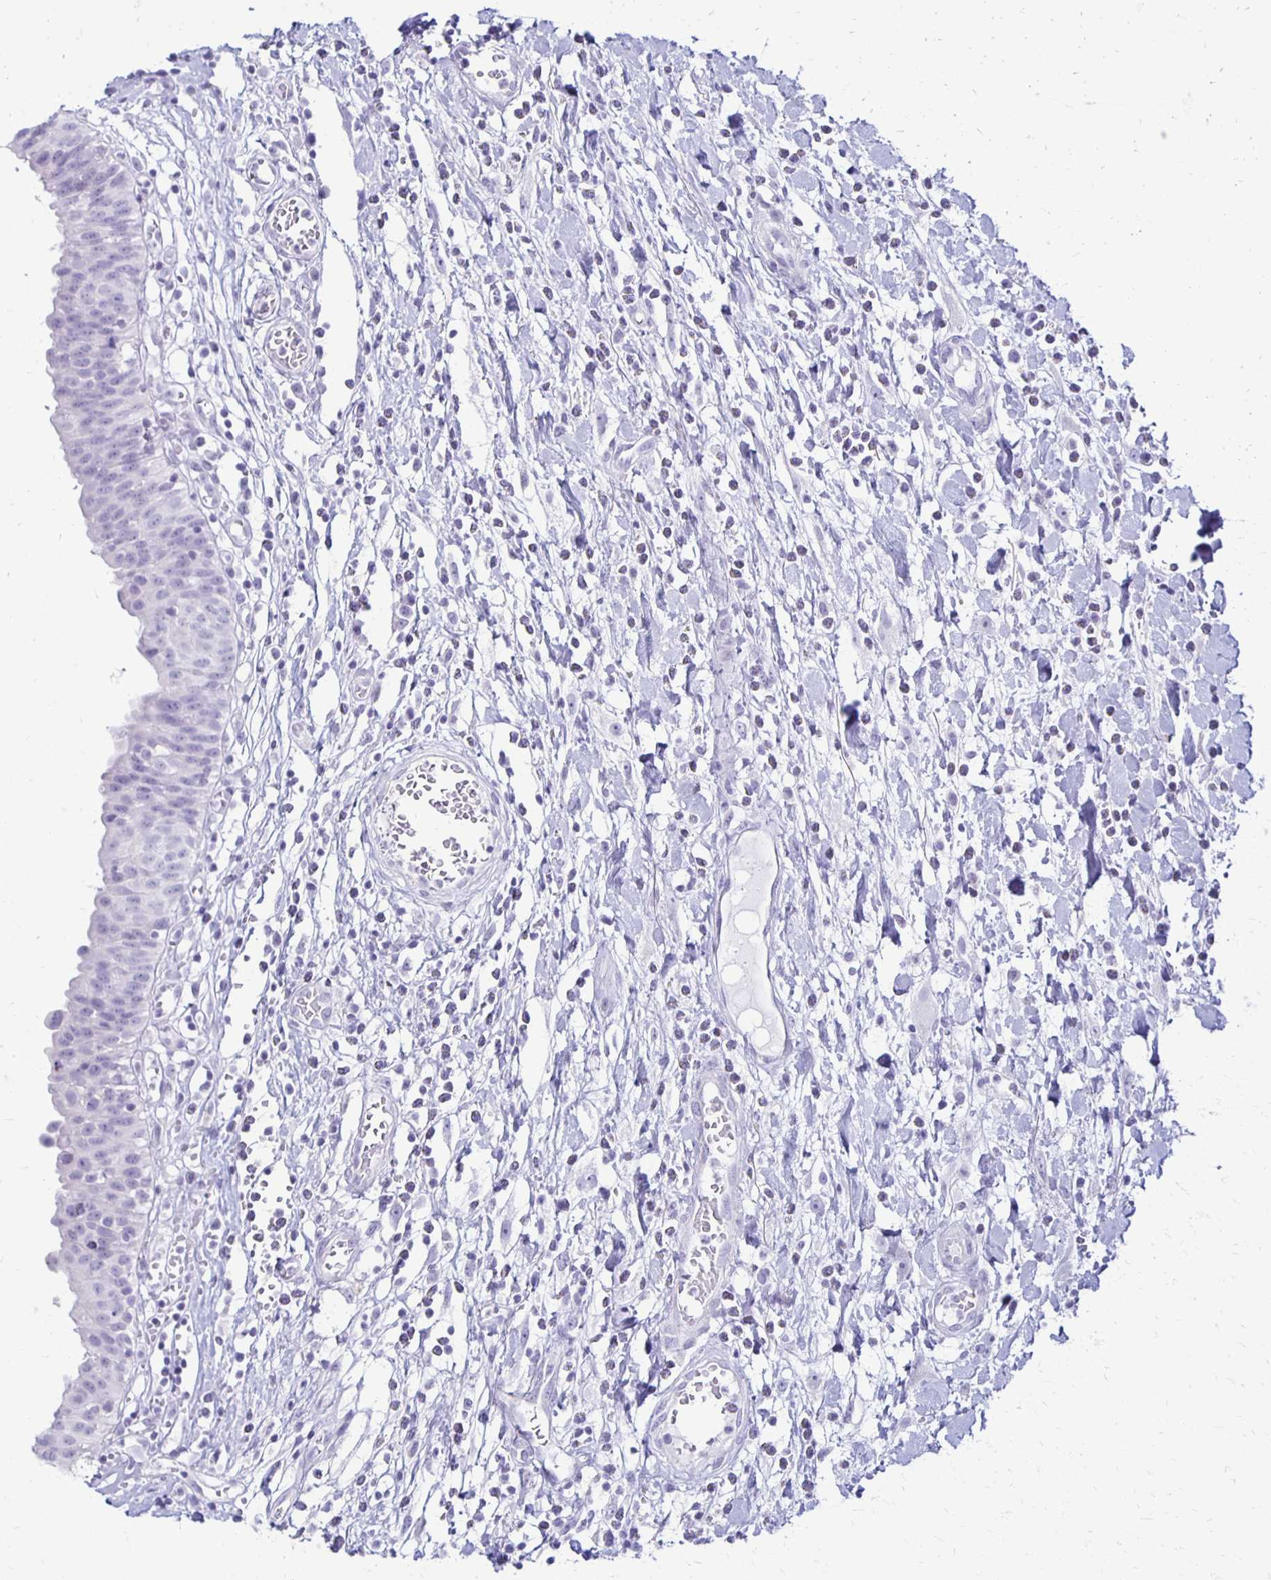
{"staining": {"intensity": "negative", "quantity": "none", "location": "none"}, "tissue": "urinary bladder", "cell_type": "Urothelial cells", "image_type": "normal", "snomed": [{"axis": "morphology", "description": "Normal tissue, NOS"}, {"axis": "topography", "description": "Urinary bladder"}], "caption": "An IHC micrograph of unremarkable urinary bladder is shown. There is no staining in urothelial cells of urinary bladder. (DAB (3,3'-diaminobenzidine) immunohistochemistry (IHC) visualized using brightfield microscopy, high magnification).", "gene": "RYR1", "patient": {"sex": "male", "age": 64}}